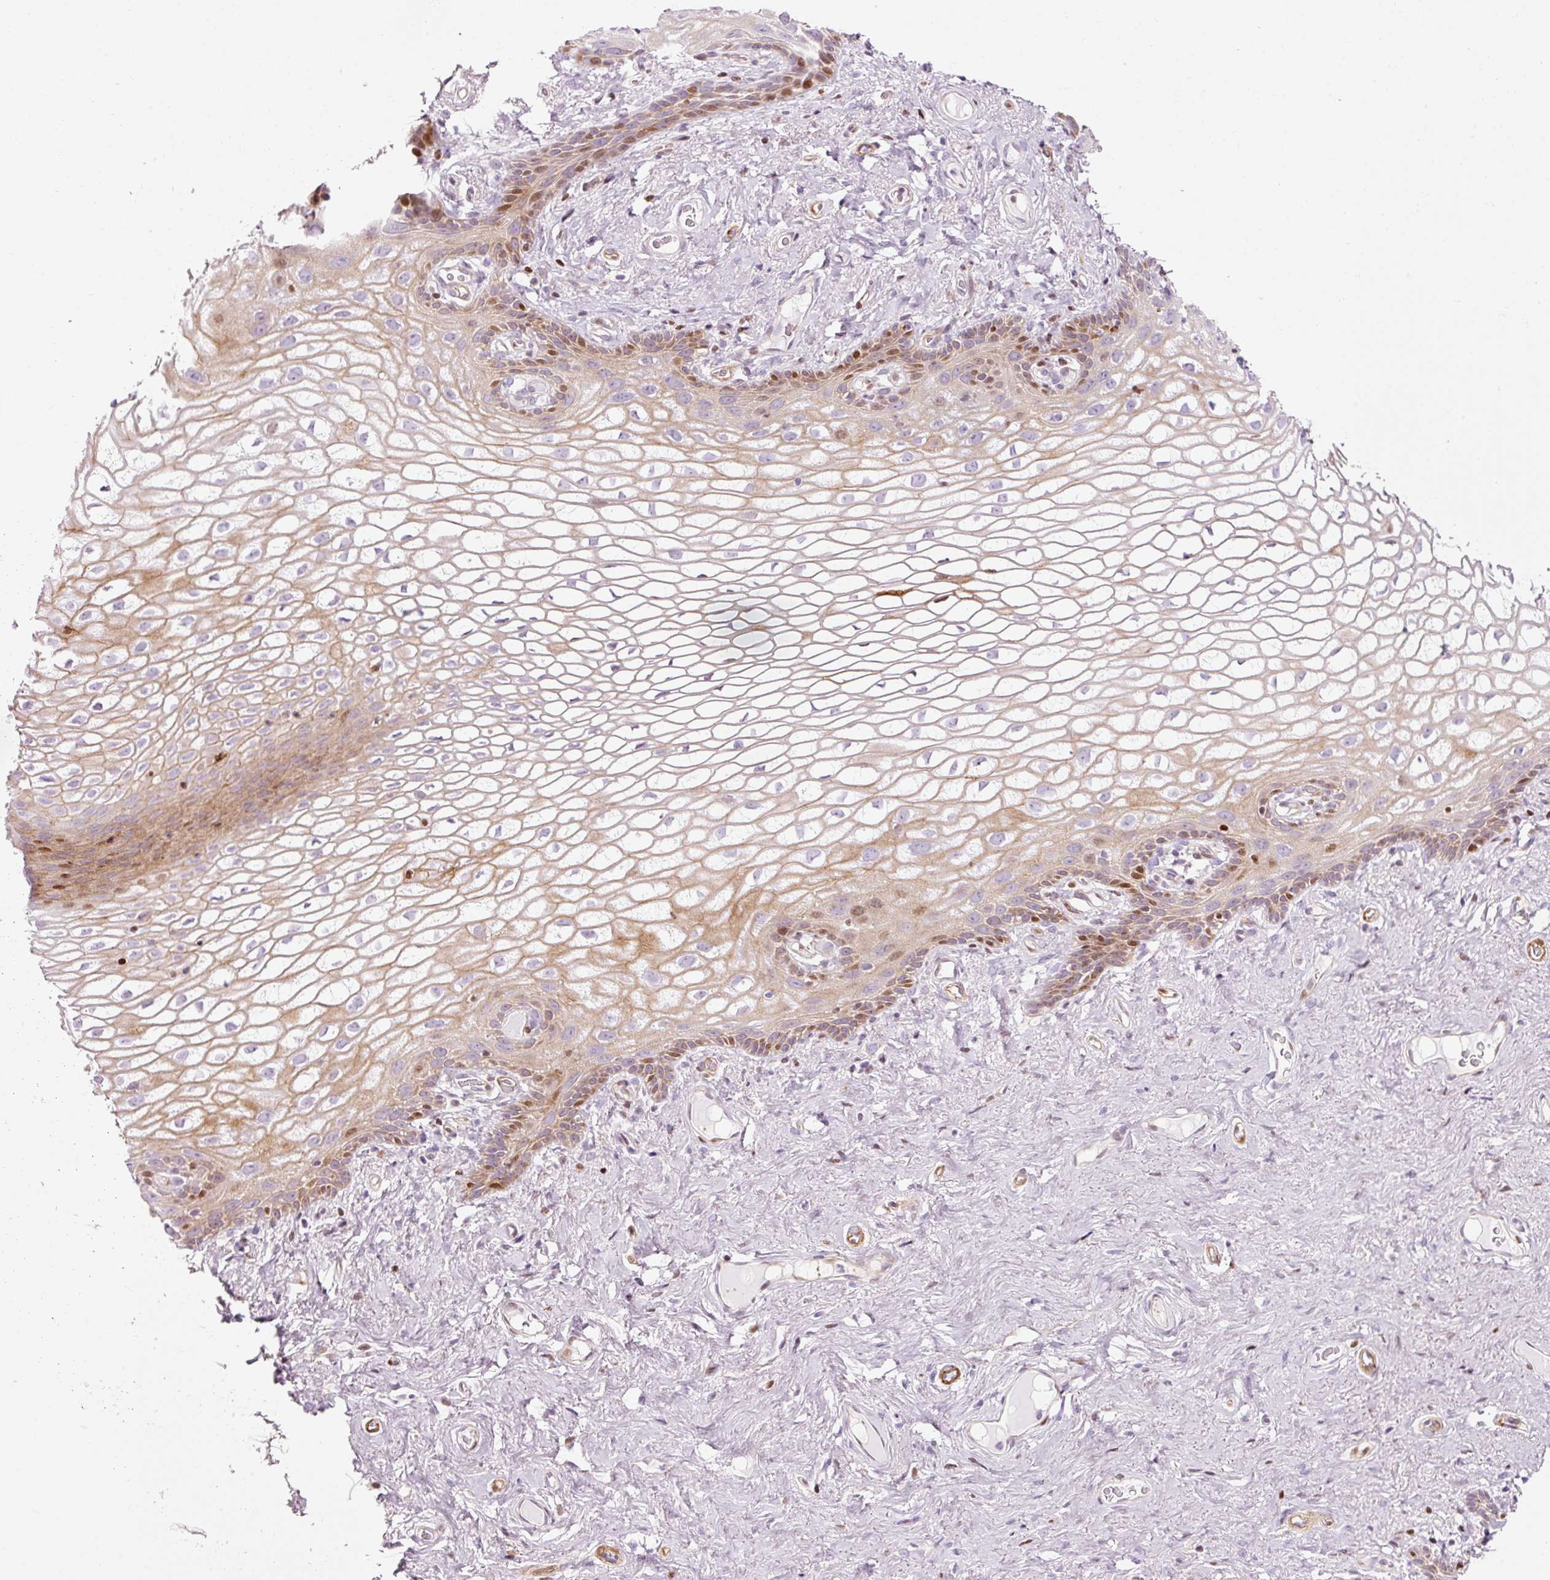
{"staining": {"intensity": "moderate", "quantity": "<25%", "location": "cytoplasmic/membranous,nuclear"}, "tissue": "vagina", "cell_type": "Squamous epithelial cells", "image_type": "normal", "snomed": [{"axis": "morphology", "description": "Normal tissue, NOS"}, {"axis": "topography", "description": "Vagina"}, {"axis": "topography", "description": "Peripheral nerve tissue"}], "caption": "A high-resolution image shows immunohistochemistry (IHC) staining of benign vagina, which reveals moderate cytoplasmic/membranous,nuclear positivity in about <25% of squamous epithelial cells. (IHC, brightfield microscopy, high magnification).", "gene": "ANKRD20A1", "patient": {"sex": "female", "age": 71}}